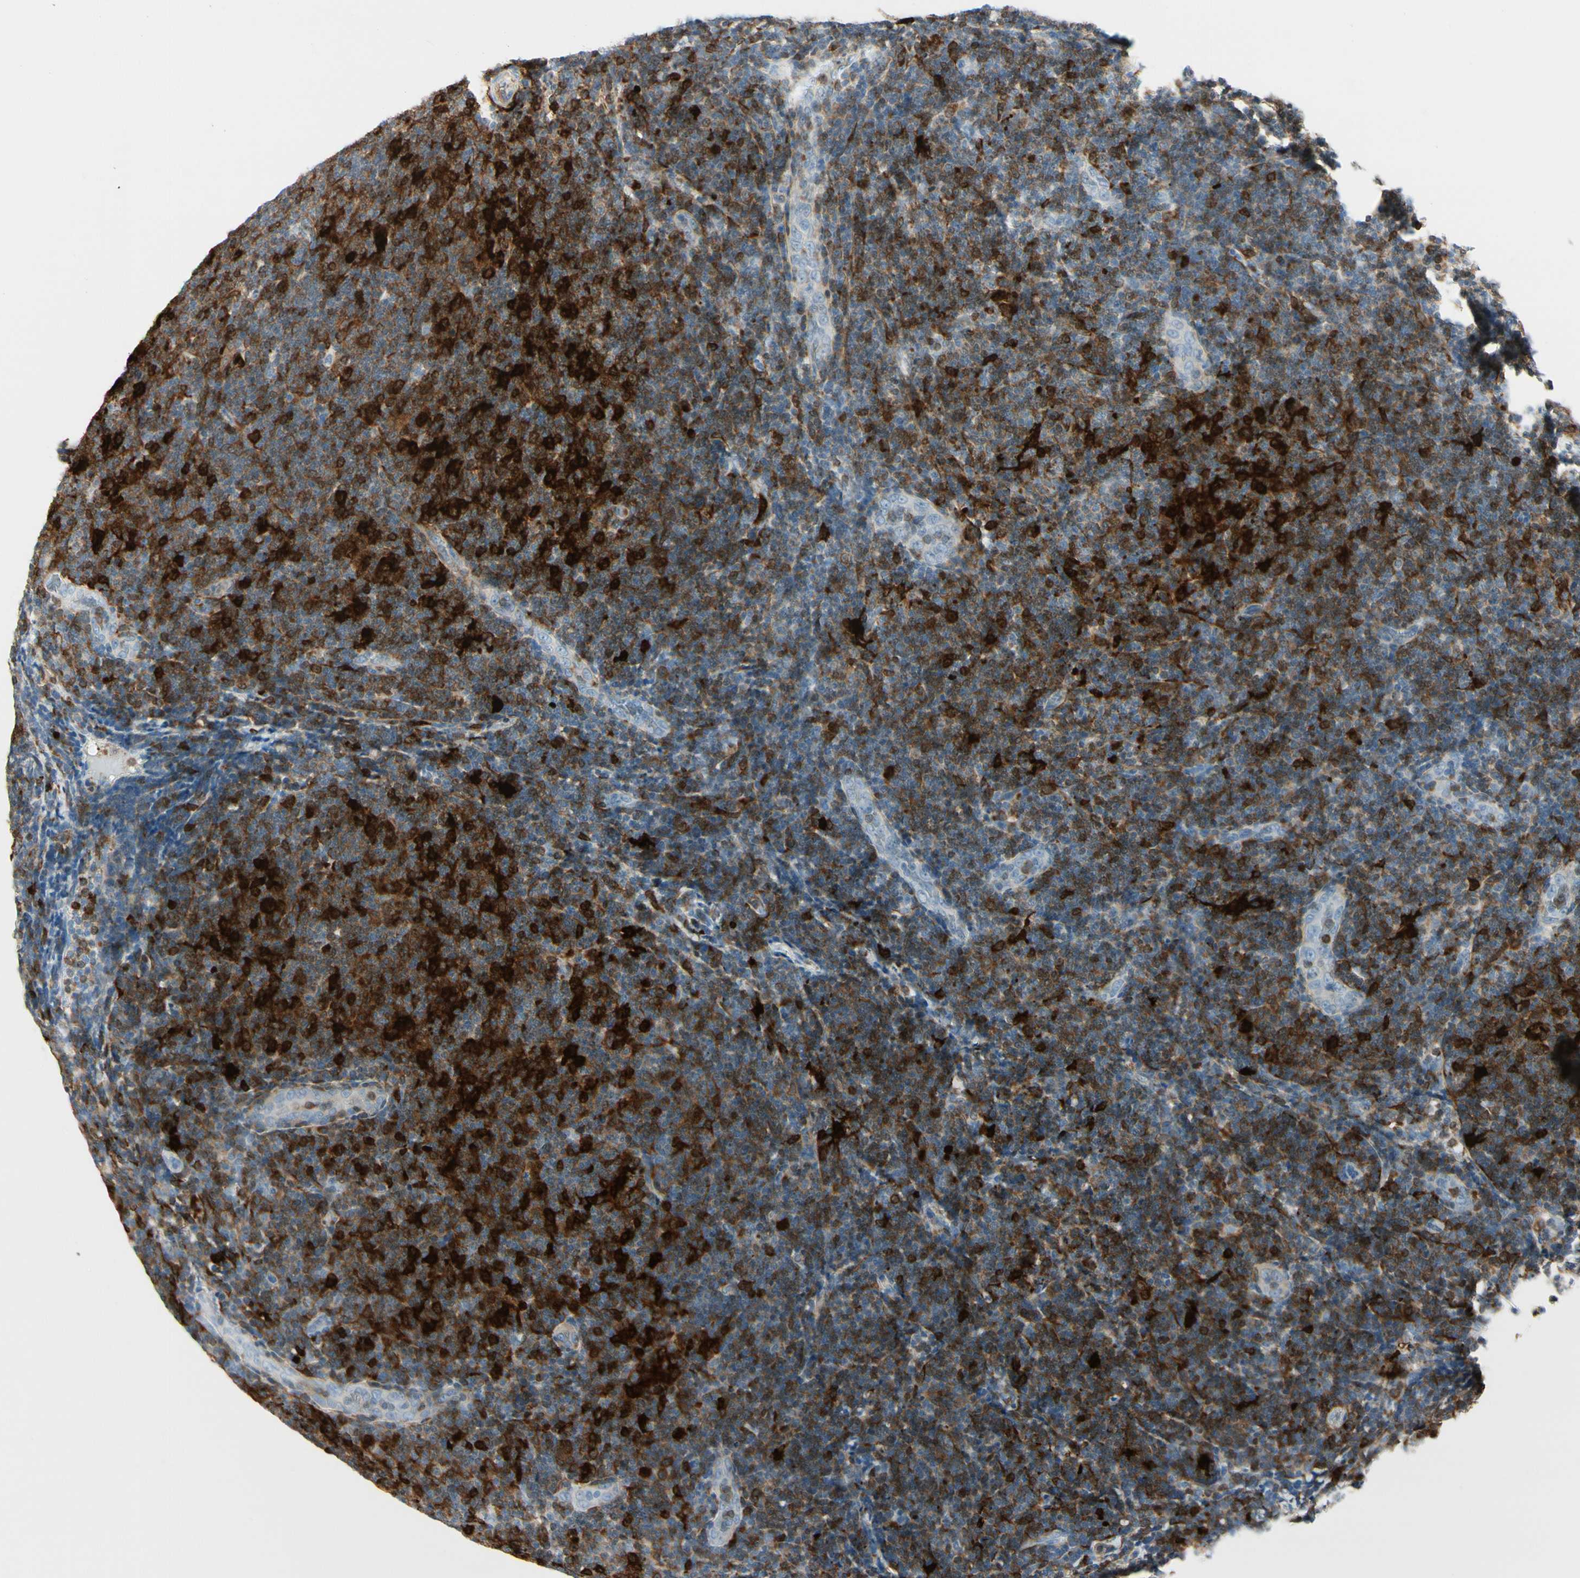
{"staining": {"intensity": "strong", "quantity": ">75%", "location": "cytoplasmic/membranous"}, "tissue": "lymphoma", "cell_type": "Tumor cells", "image_type": "cancer", "snomed": [{"axis": "morphology", "description": "Malignant lymphoma, non-Hodgkin's type, Low grade"}, {"axis": "topography", "description": "Lymph node"}], "caption": "The photomicrograph shows a brown stain indicating the presence of a protein in the cytoplasmic/membranous of tumor cells in lymphoma.", "gene": "TRAF1", "patient": {"sex": "male", "age": 83}}